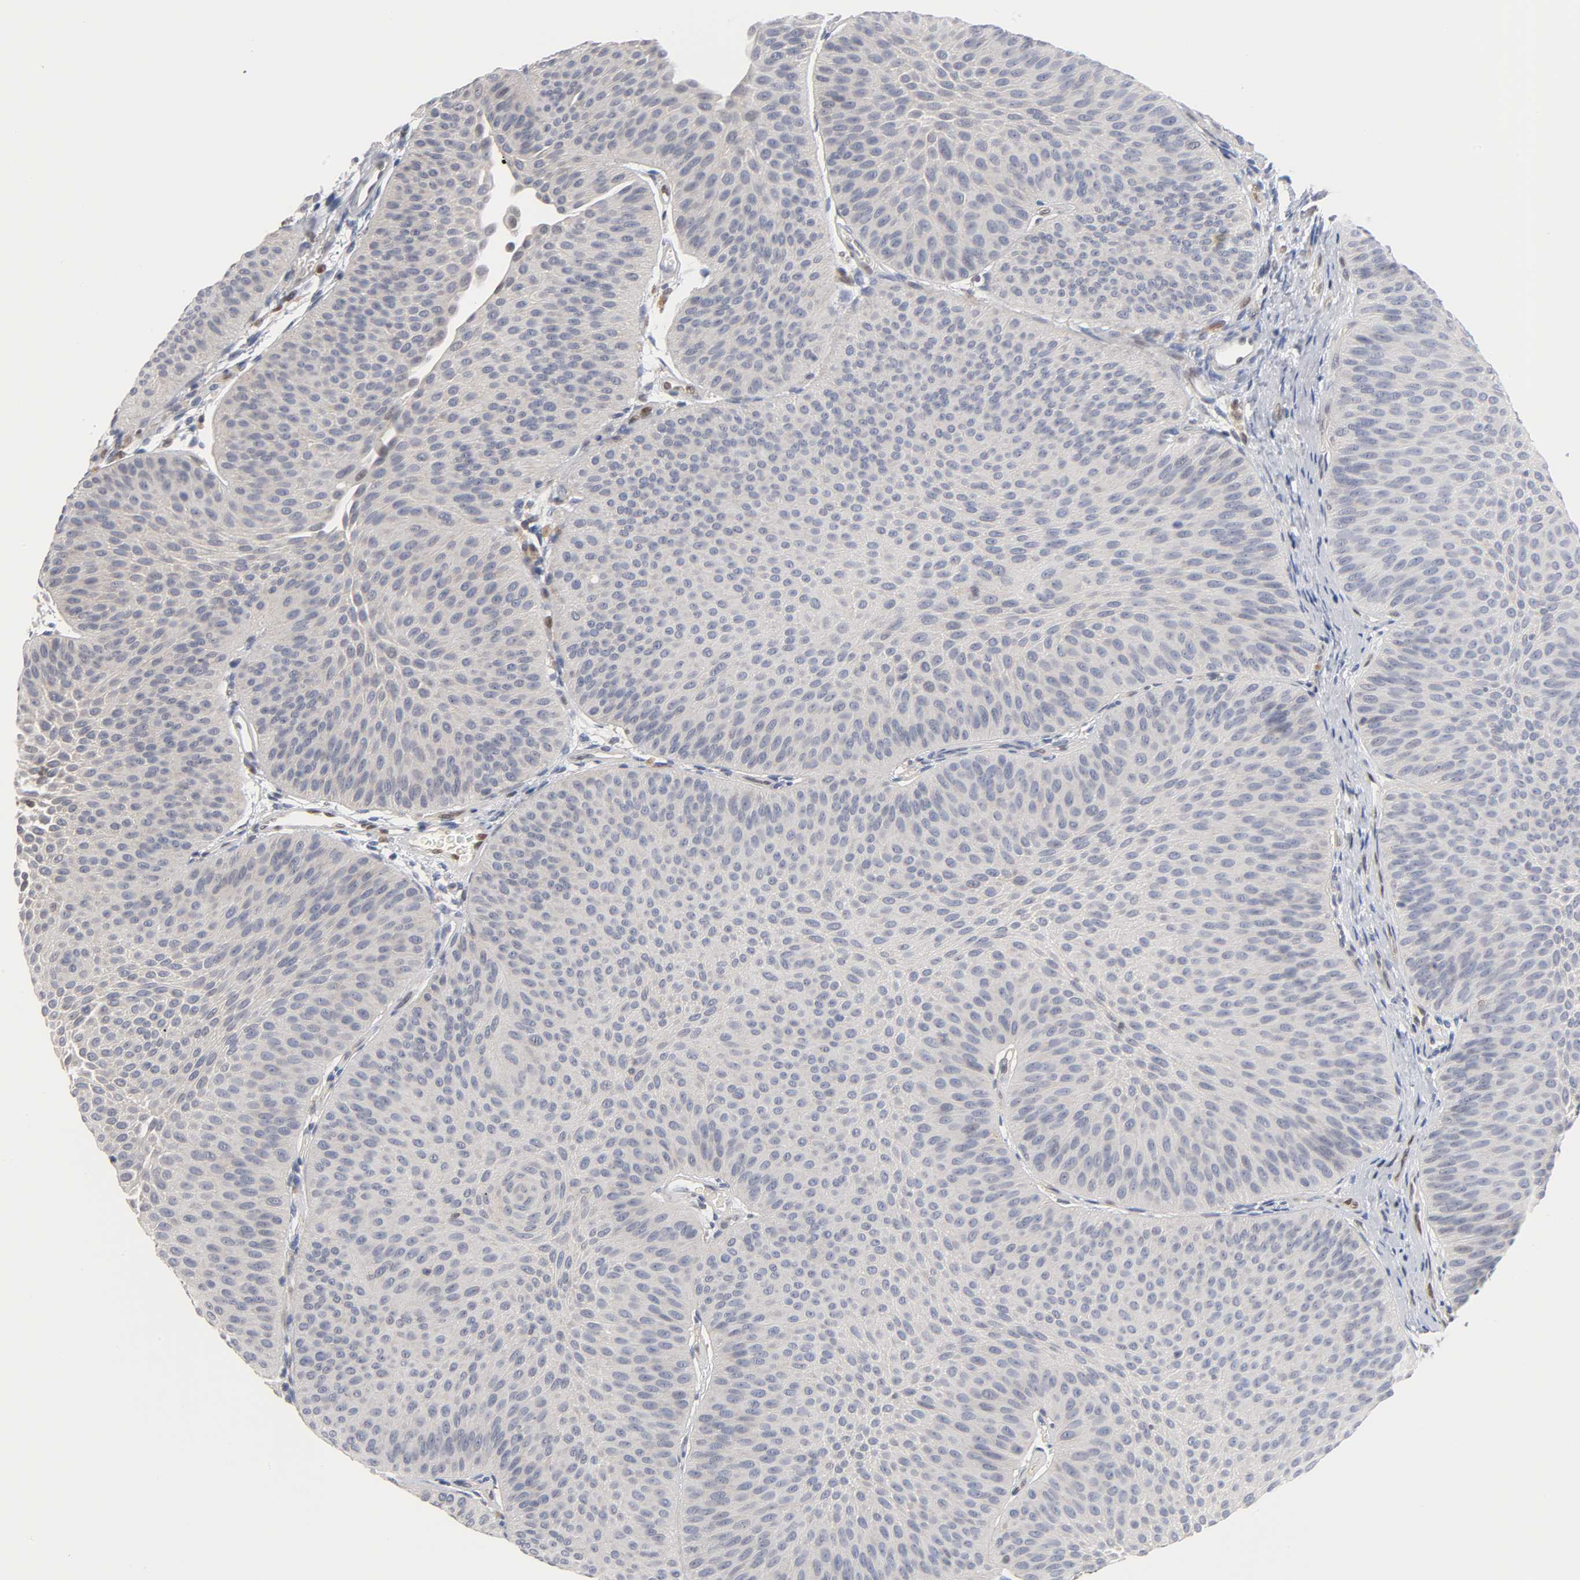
{"staining": {"intensity": "negative", "quantity": "none", "location": "none"}, "tissue": "urothelial cancer", "cell_type": "Tumor cells", "image_type": "cancer", "snomed": [{"axis": "morphology", "description": "Urothelial carcinoma, Low grade"}, {"axis": "topography", "description": "Urinary bladder"}], "caption": "A high-resolution micrograph shows IHC staining of low-grade urothelial carcinoma, which demonstrates no significant positivity in tumor cells.", "gene": "NFATC1", "patient": {"sex": "female", "age": 60}}